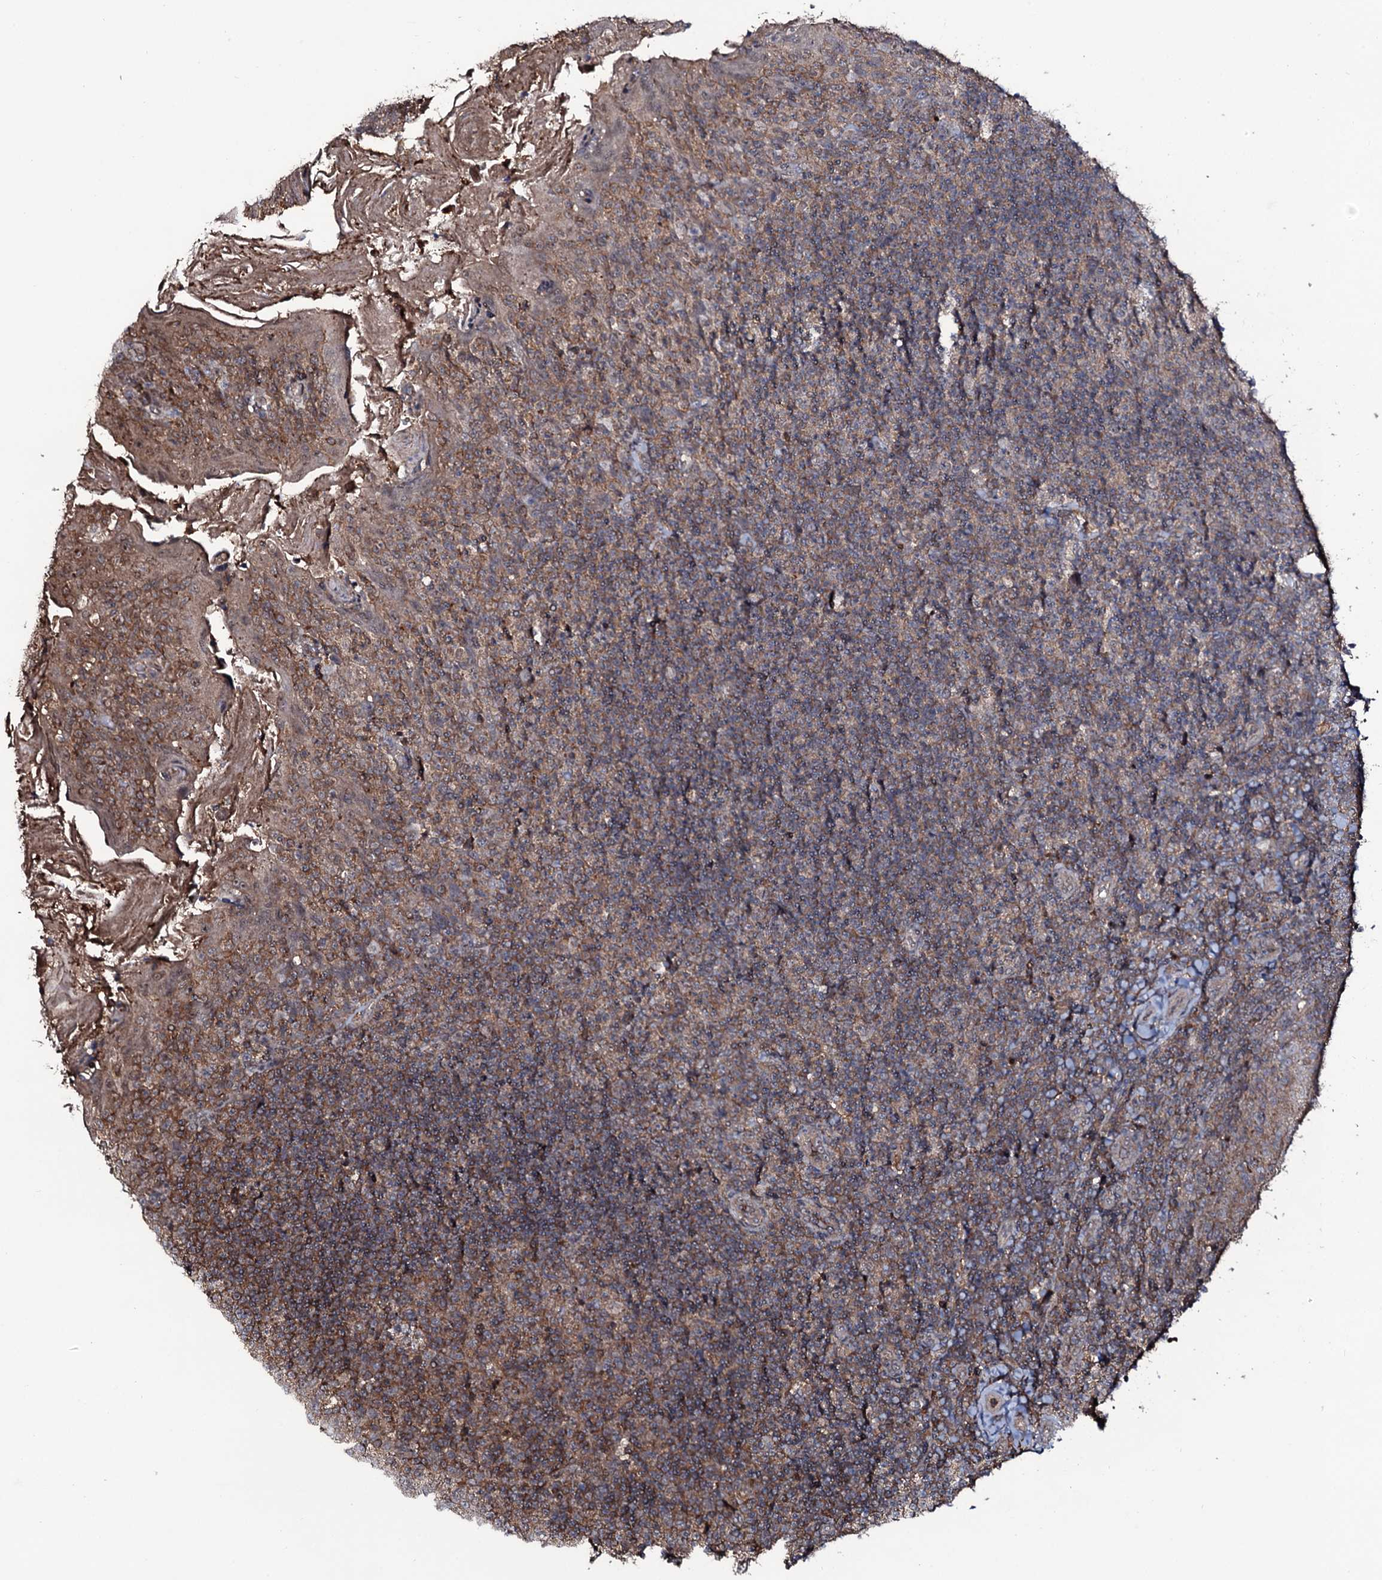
{"staining": {"intensity": "moderate", "quantity": ">75%", "location": "cytoplasmic/membranous"}, "tissue": "tonsil", "cell_type": "Germinal center cells", "image_type": "normal", "snomed": [{"axis": "morphology", "description": "Normal tissue, NOS"}, {"axis": "topography", "description": "Tonsil"}], "caption": "Germinal center cells demonstrate moderate cytoplasmic/membranous expression in approximately >75% of cells in benign tonsil.", "gene": "COG6", "patient": {"sex": "female", "age": 10}}